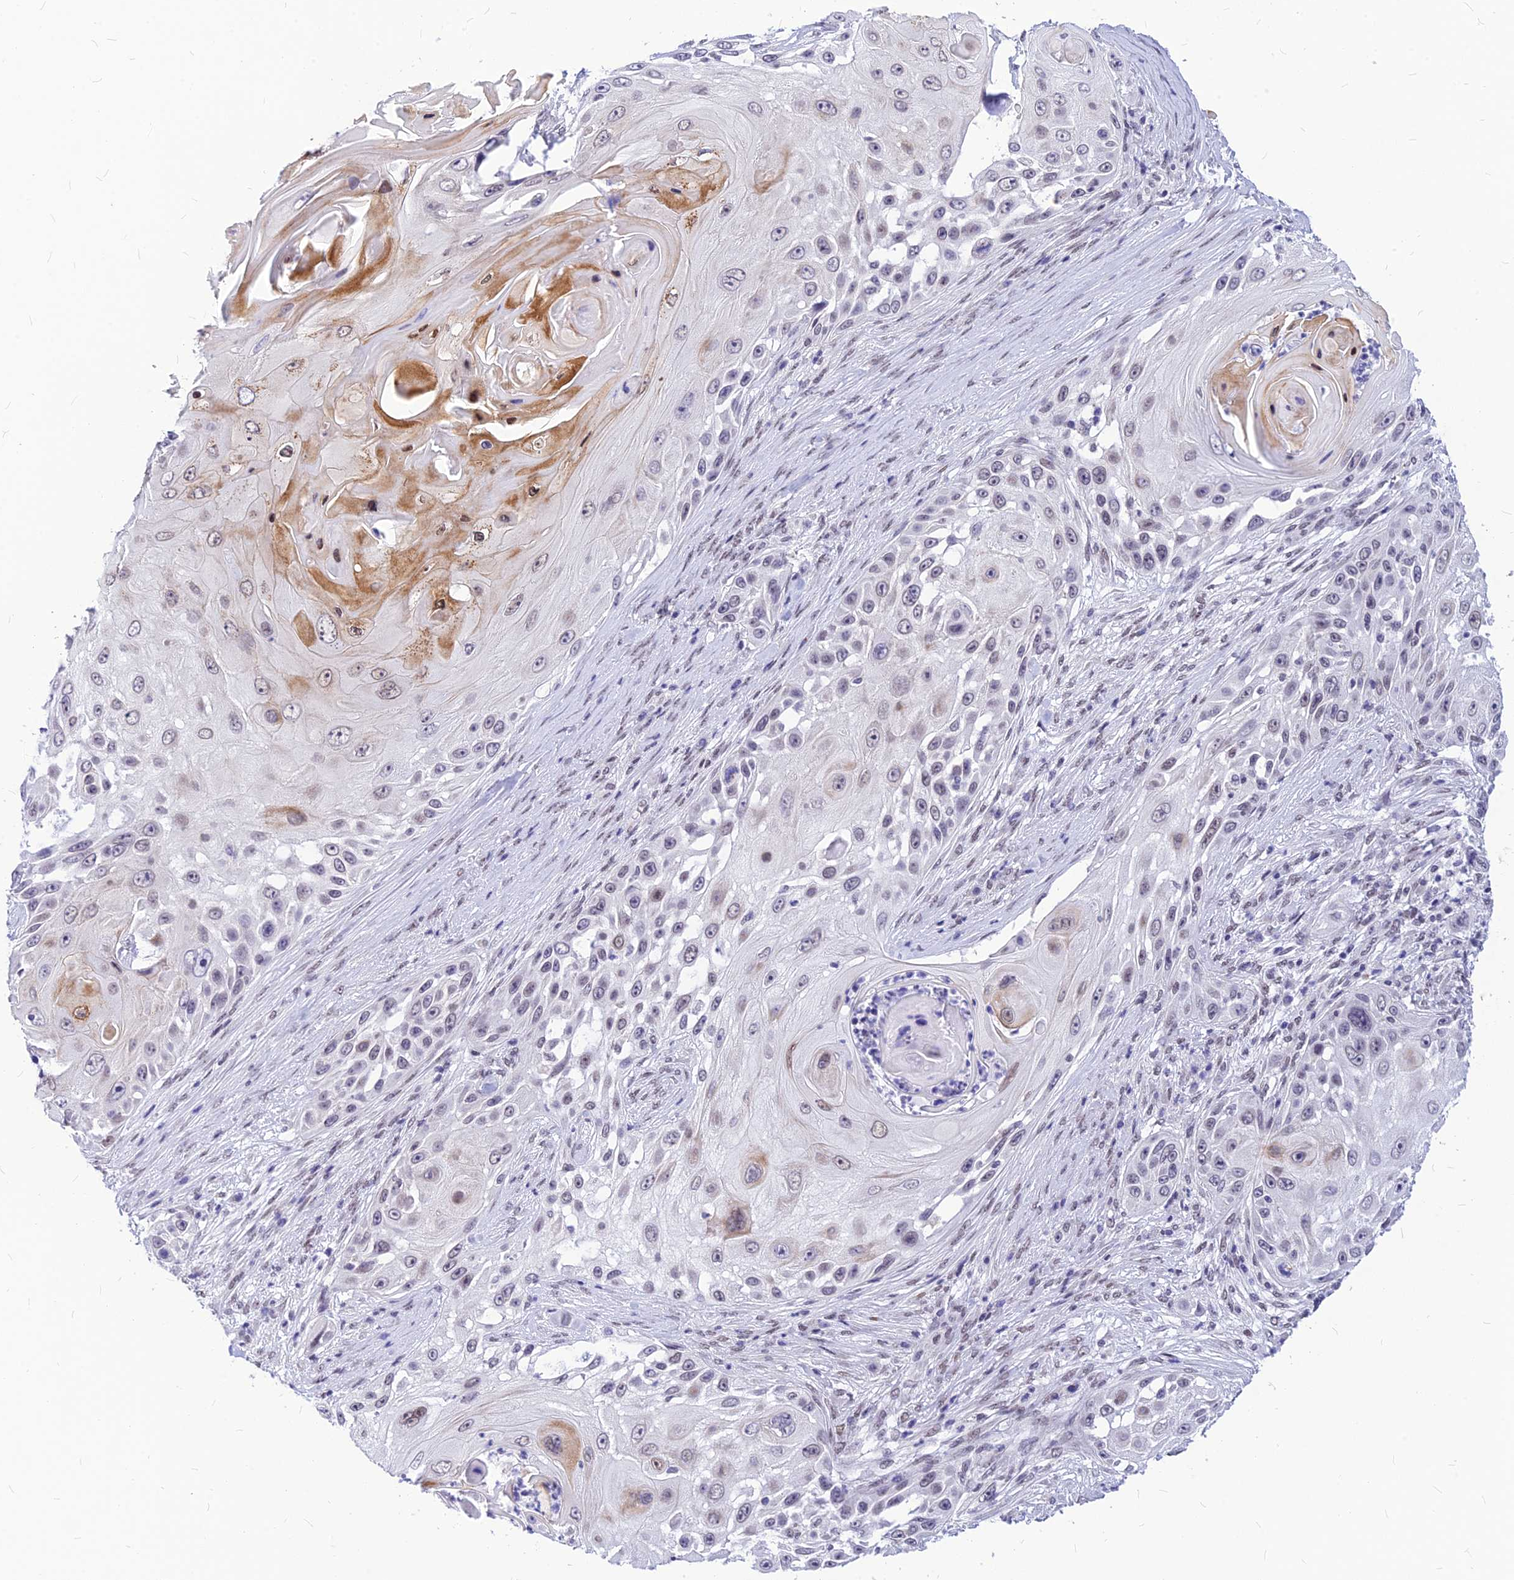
{"staining": {"intensity": "weak", "quantity": "<25%", "location": "cytoplasmic/membranous,nuclear"}, "tissue": "skin cancer", "cell_type": "Tumor cells", "image_type": "cancer", "snomed": [{"axis": "morphology", "description": "Squamous cell carcinoma, NOS"}, {"axis": "topography", "description": "Skin"}], "caption": "Immunohistochemistry (IHC) of human squamous cell carcinoma (skin) exhibits no positivity in tumor cells. (Immunohistochemistry (IHC), brightfield microscopy, high magnification).", "gene": "KCTD13", "patient": {"sex": "female", "age": 44}}